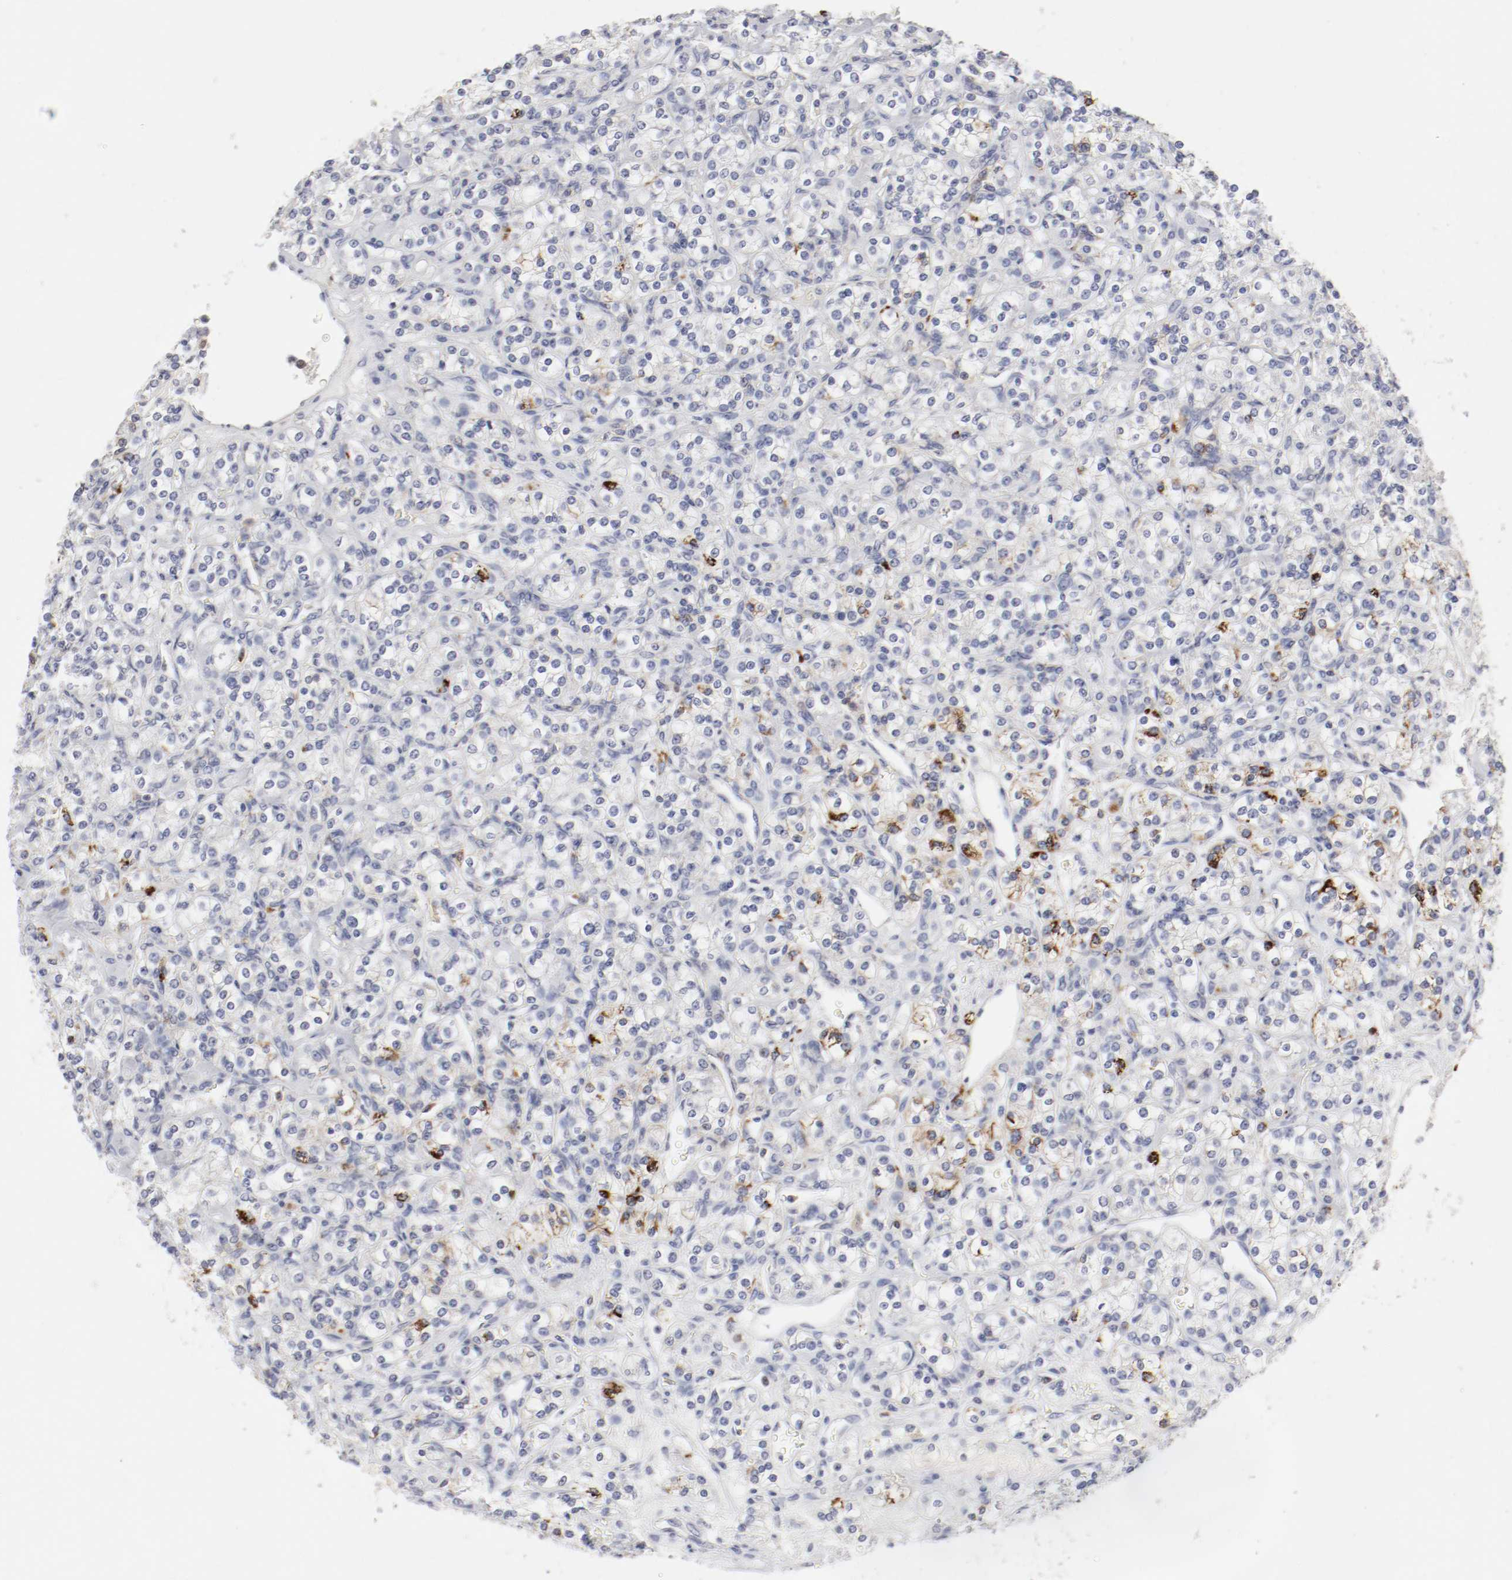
{"staining": {"intensity": "strong", "quantity": "<25%", "location": "cytoplasmic/membranous"}, "tissue": "renal cancer", "cell_type": "Tumor cells", "image_type": "cancer", "snomed": [{"axis": "morphology", "description": "Adenocarcinoma, NOS"}, {"axis": "topography", "description": "Kidney"}], "caption": "DAB immunohistochemical staining of renal cancer shows strong cytoplasmic/membranous protein staining in approximately <25% of tumor cells.", "gene": "ITGAX", "patient": {"sex": "male", "age": 77}}